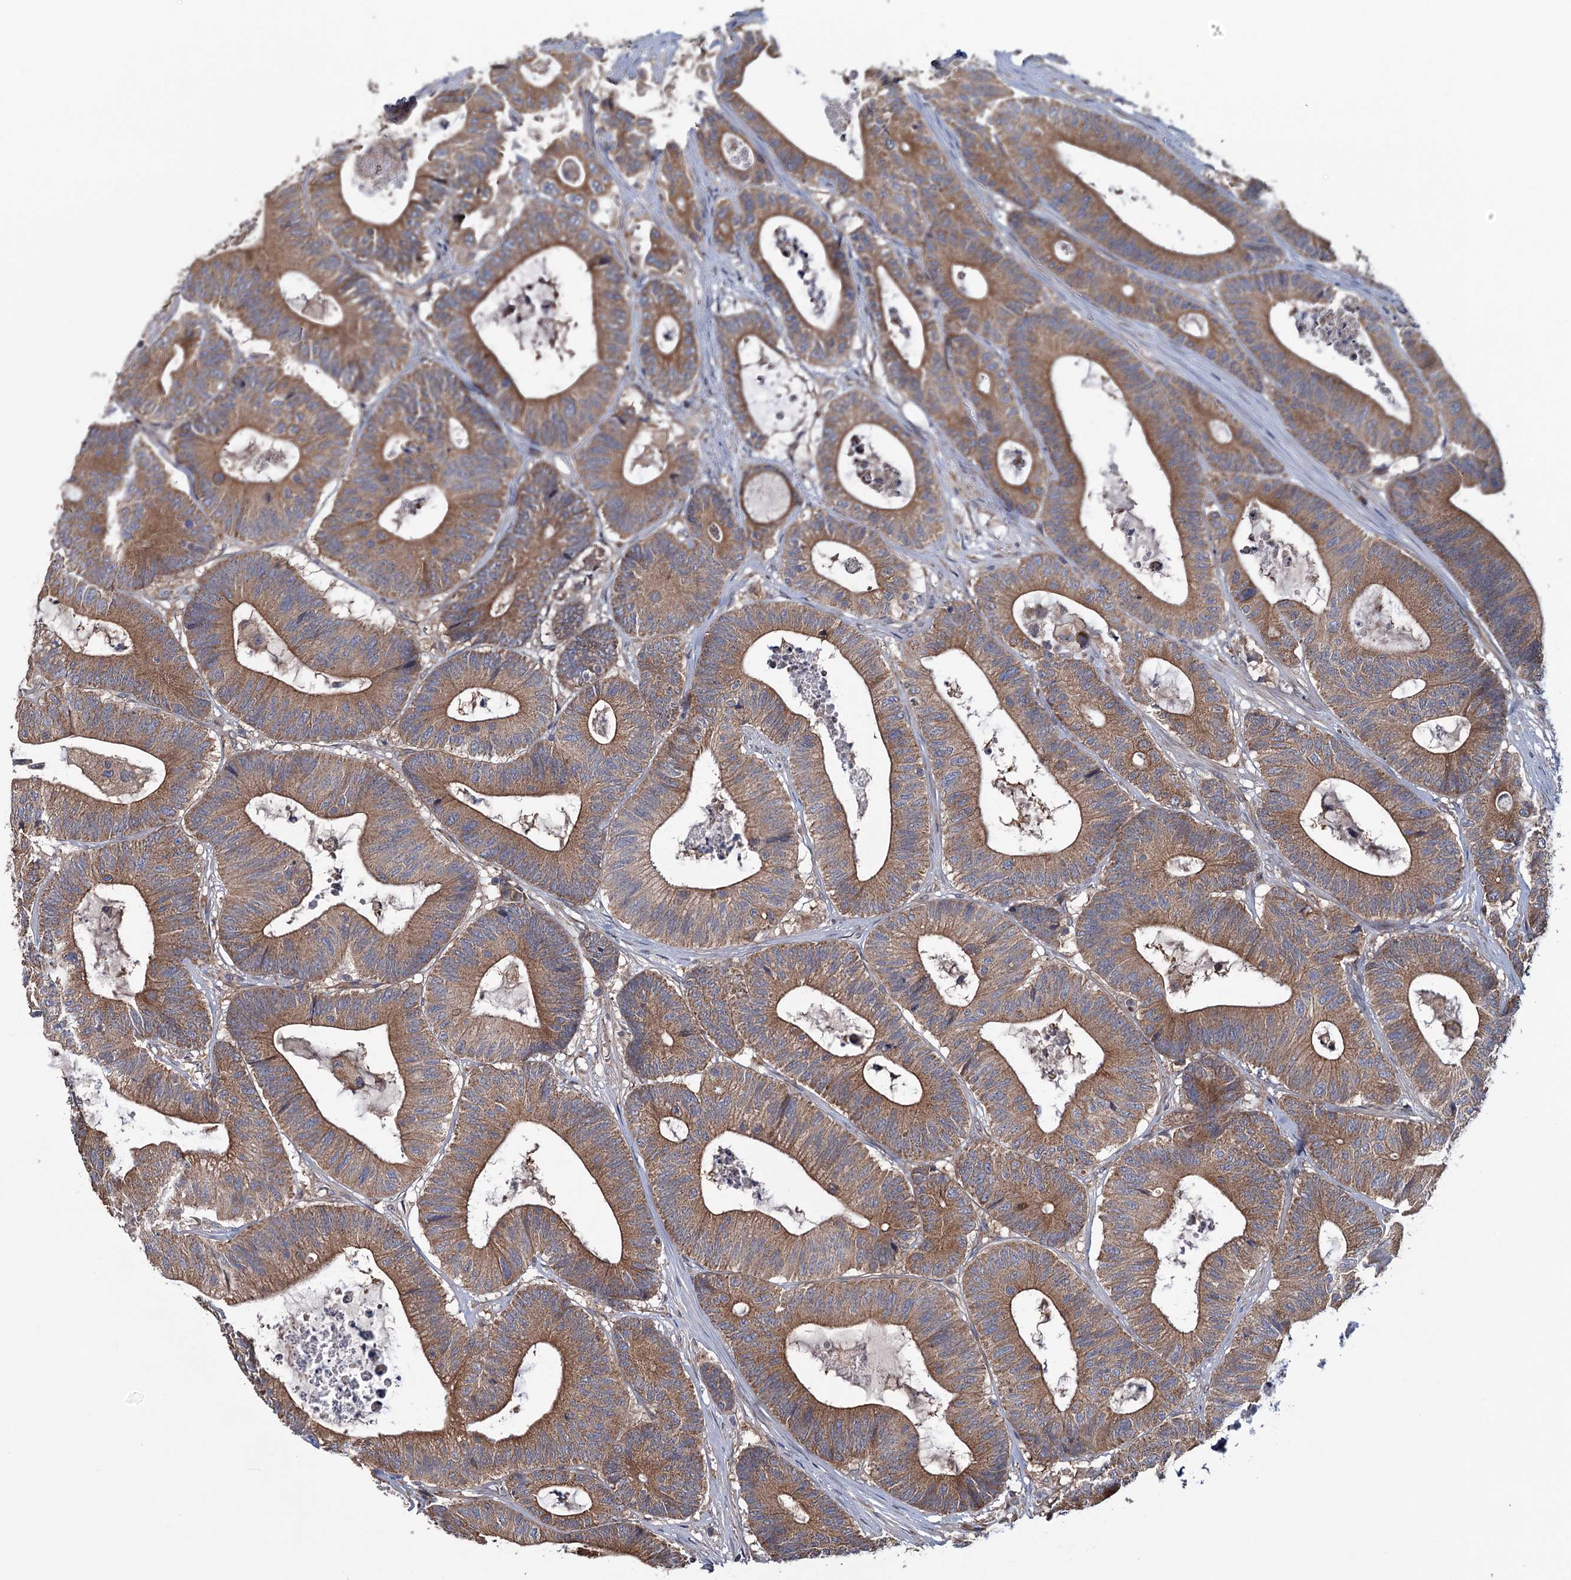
{"staining": {"intensity": "moderate", "quantity": ">75%", "location": "cytoplasmic/membranous"}, "tissue": "colorectal cancer", "cell_type": "Tumor cells", "image_type": "cancer", "snomed": [{"axis": "morphology", "description": "Adenocarcinoma, NOS"}, {"axis": "topography", "description": "Colon"}], "caption": "There is medium levels of moderate cytoplasmic/membranous expression in tumor cells of colorectal adenocarcinoma, as demonstrated by immunohistochemical staining (brown color).", "gene": "MTRR", "patient": {"sex": "female", "age": 84}}